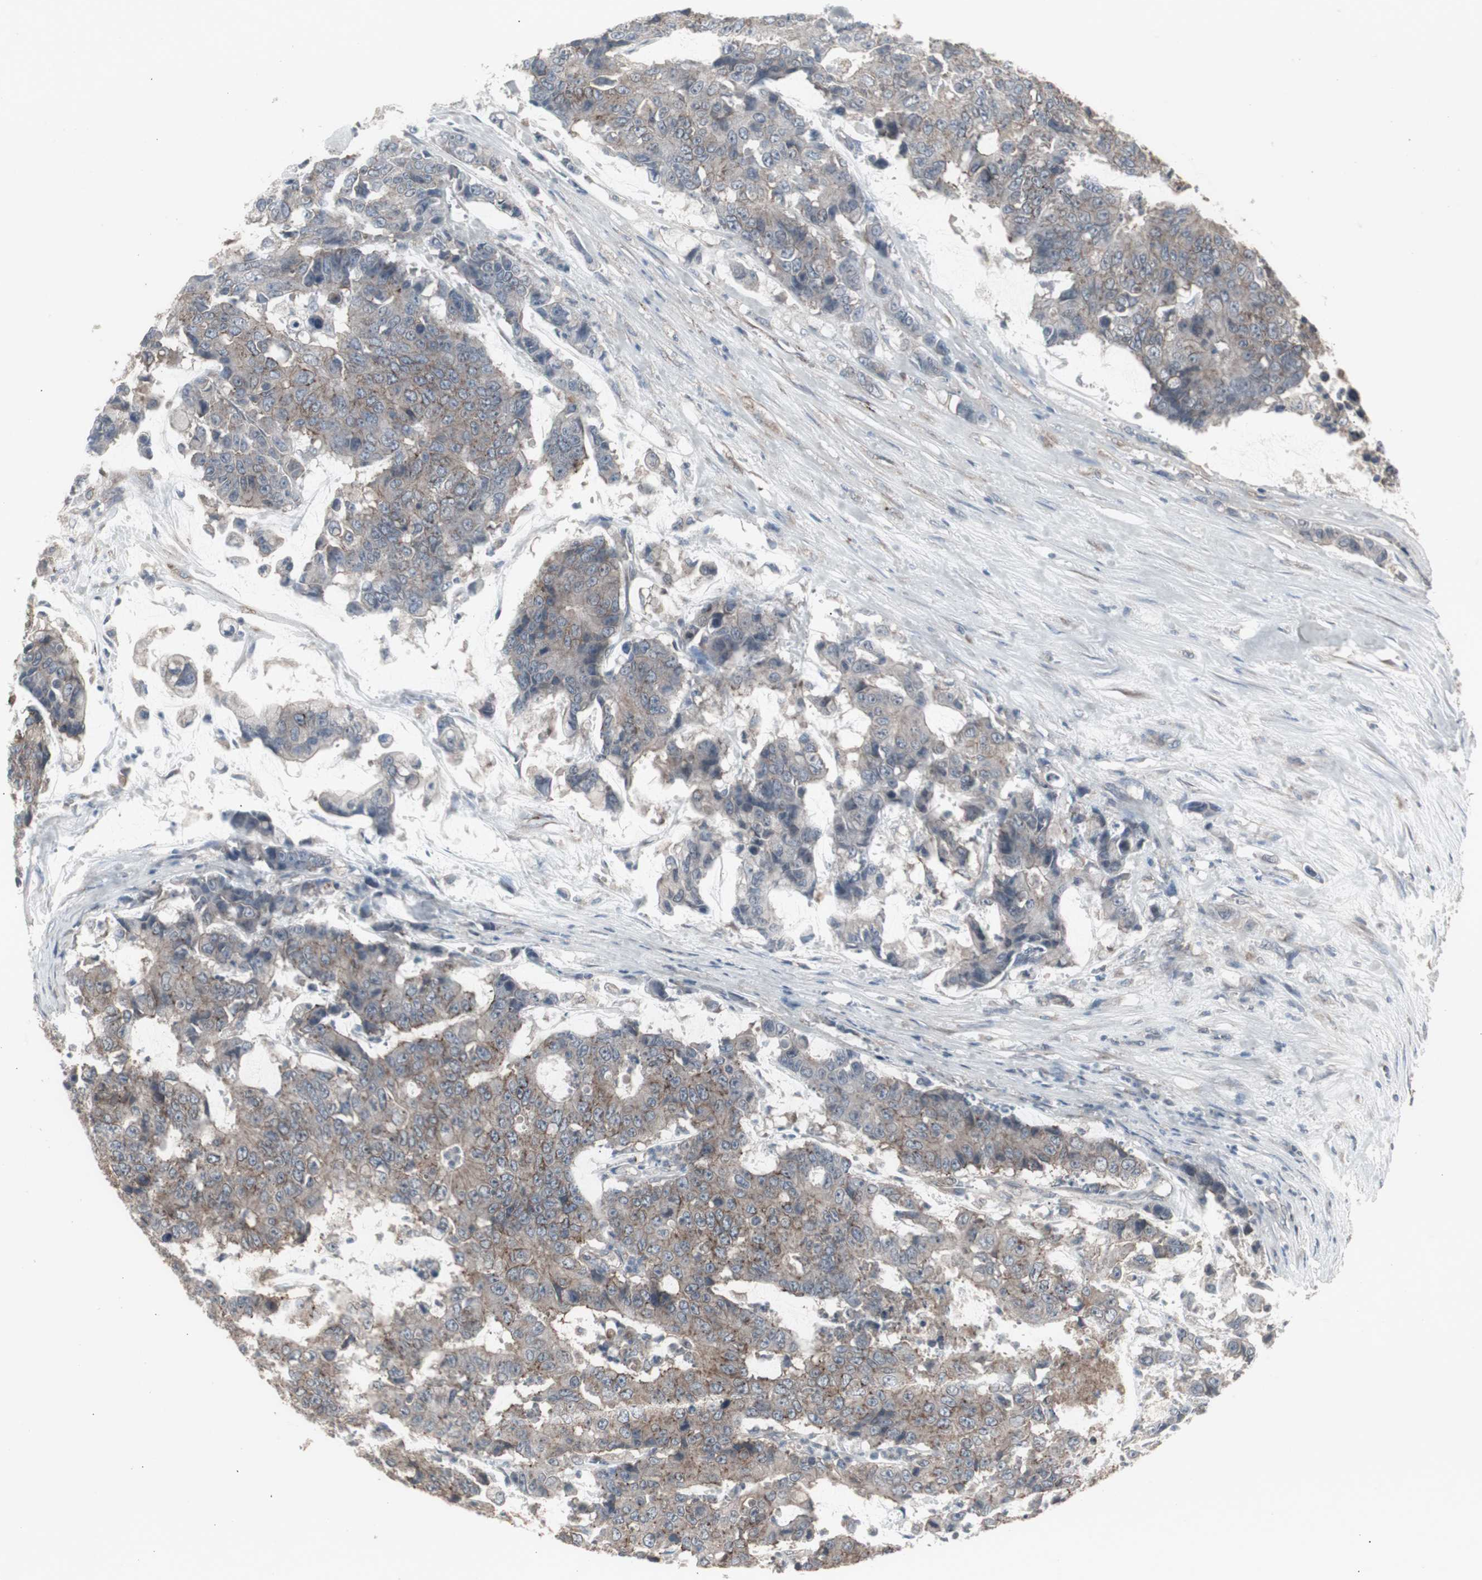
{"staining": {"intensity": "weak", "quantity": "<25%", "location": "cytoplasmic/membranous"}, "tissue": "colorectal cancer", "cell_type": "Tumor cells", "image_type": "cancer", "snomed": [{"axis": "morphology", "description": "Adenocarcinoma, NOS"}, {"axis": "topography", "description": "Colon"}], "caption": "The micrograph demonstrates no significant positivity in tumor cells of colorectal cancer (adenocarcinoma).", "gene": "SSTR2", "patient": {"sex": "female", "age": 86}}